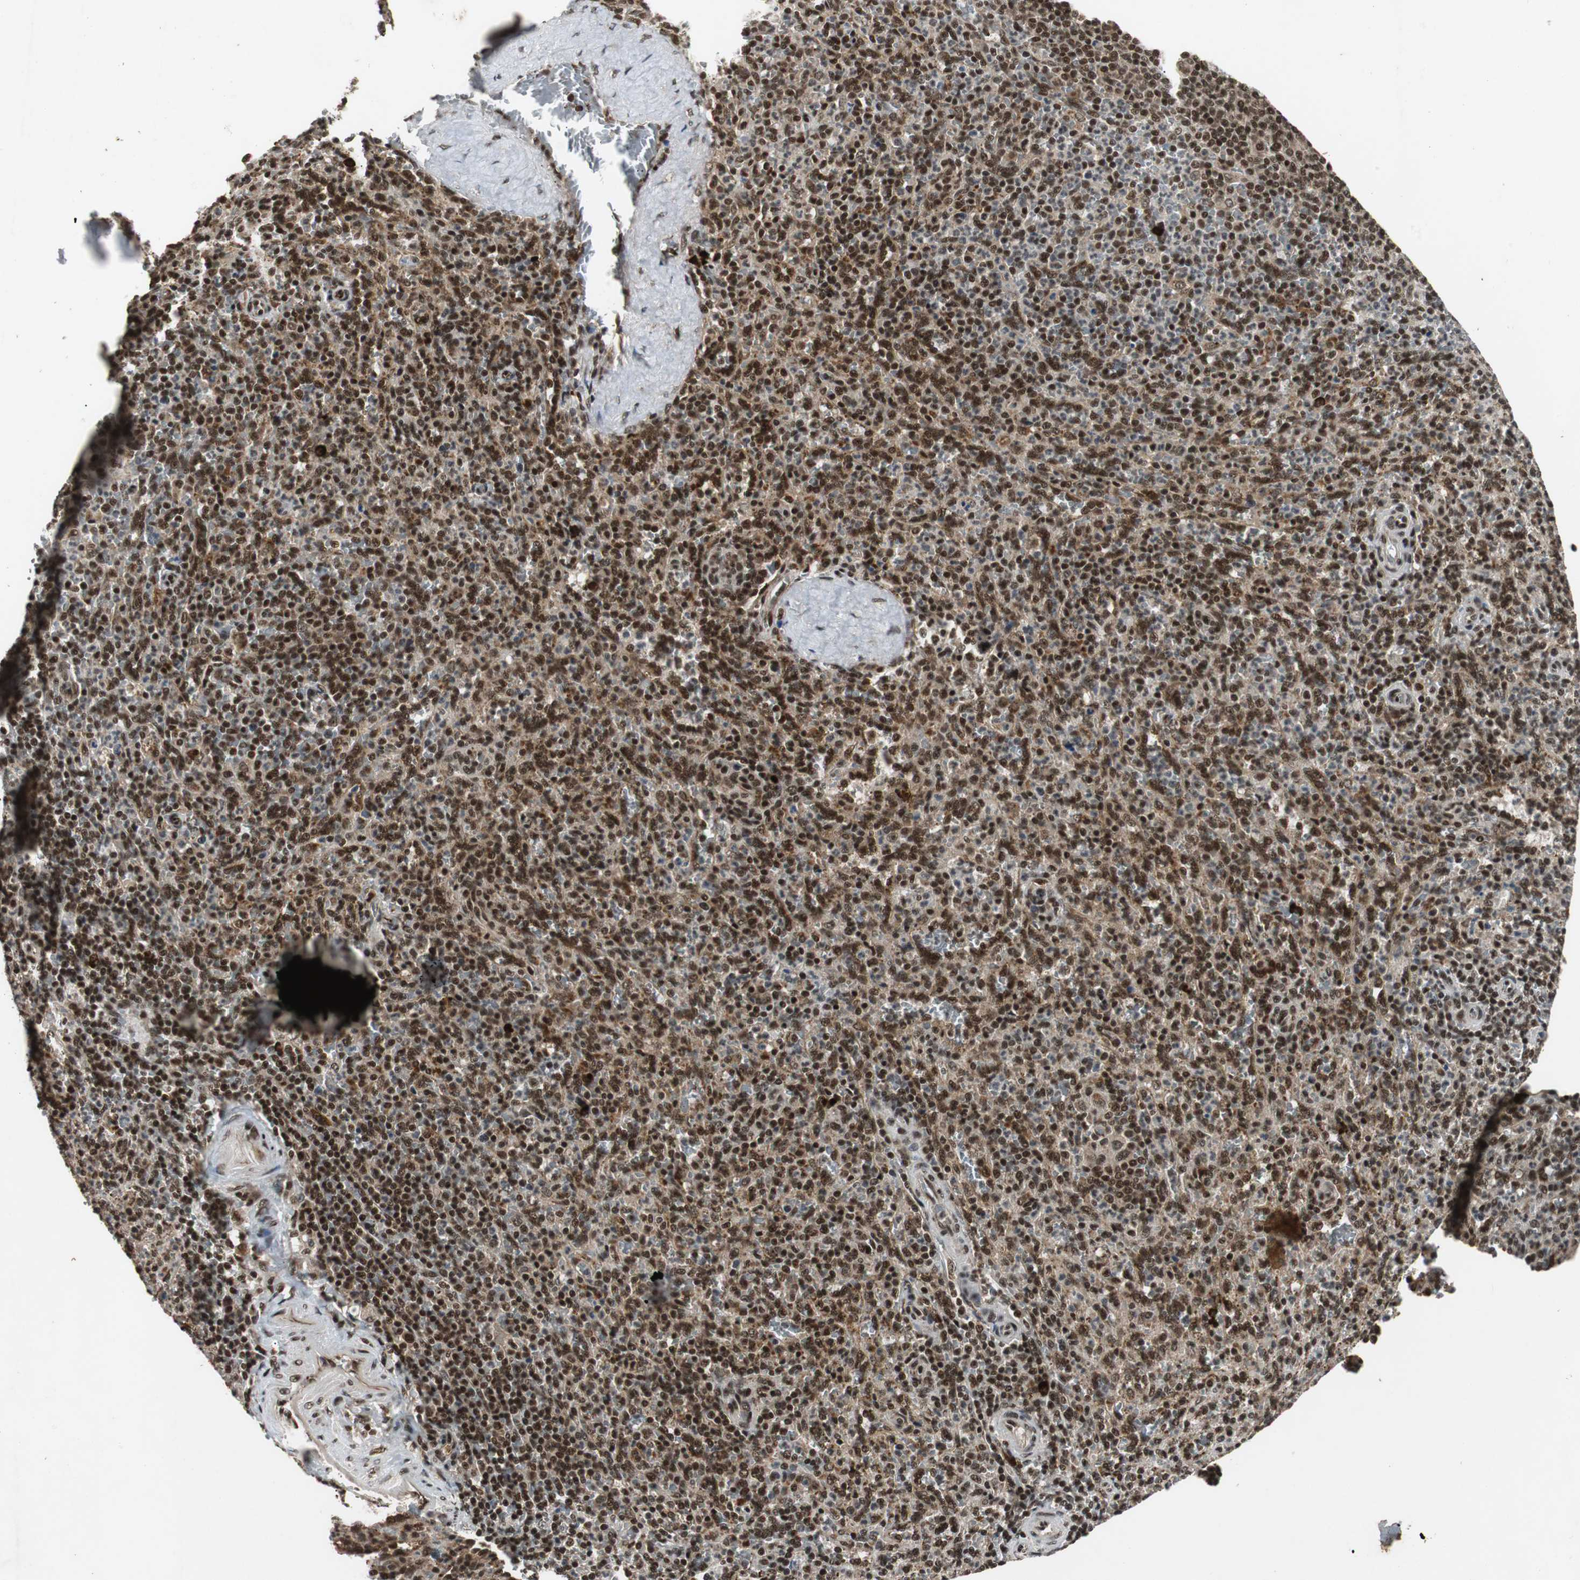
{"staining": {"intensity": "strong", "quantity": ">75%", "location": "nuclear"}, "tissue": "spleen", "cell_type": "Cells in red pulp", "image_type": "normal", "snomed": [{"axis": "morphology", "description": "Normal tissue, NOS"}, {"axis": "topography", "description": "Spleen"}], "caption": "Immunohistochemistry (IHC) of normal spleen reveals high levels of strong nuclear staining in about >75% of cells in red pulp. Using DAB (3,3'-diaminobenzidine) (brown) and hematoxylin (blue) stains, captured at high magnification using brightfield microscopy.", "gene": "TAF5", "patient": {"sex": "male", "age": 36}}